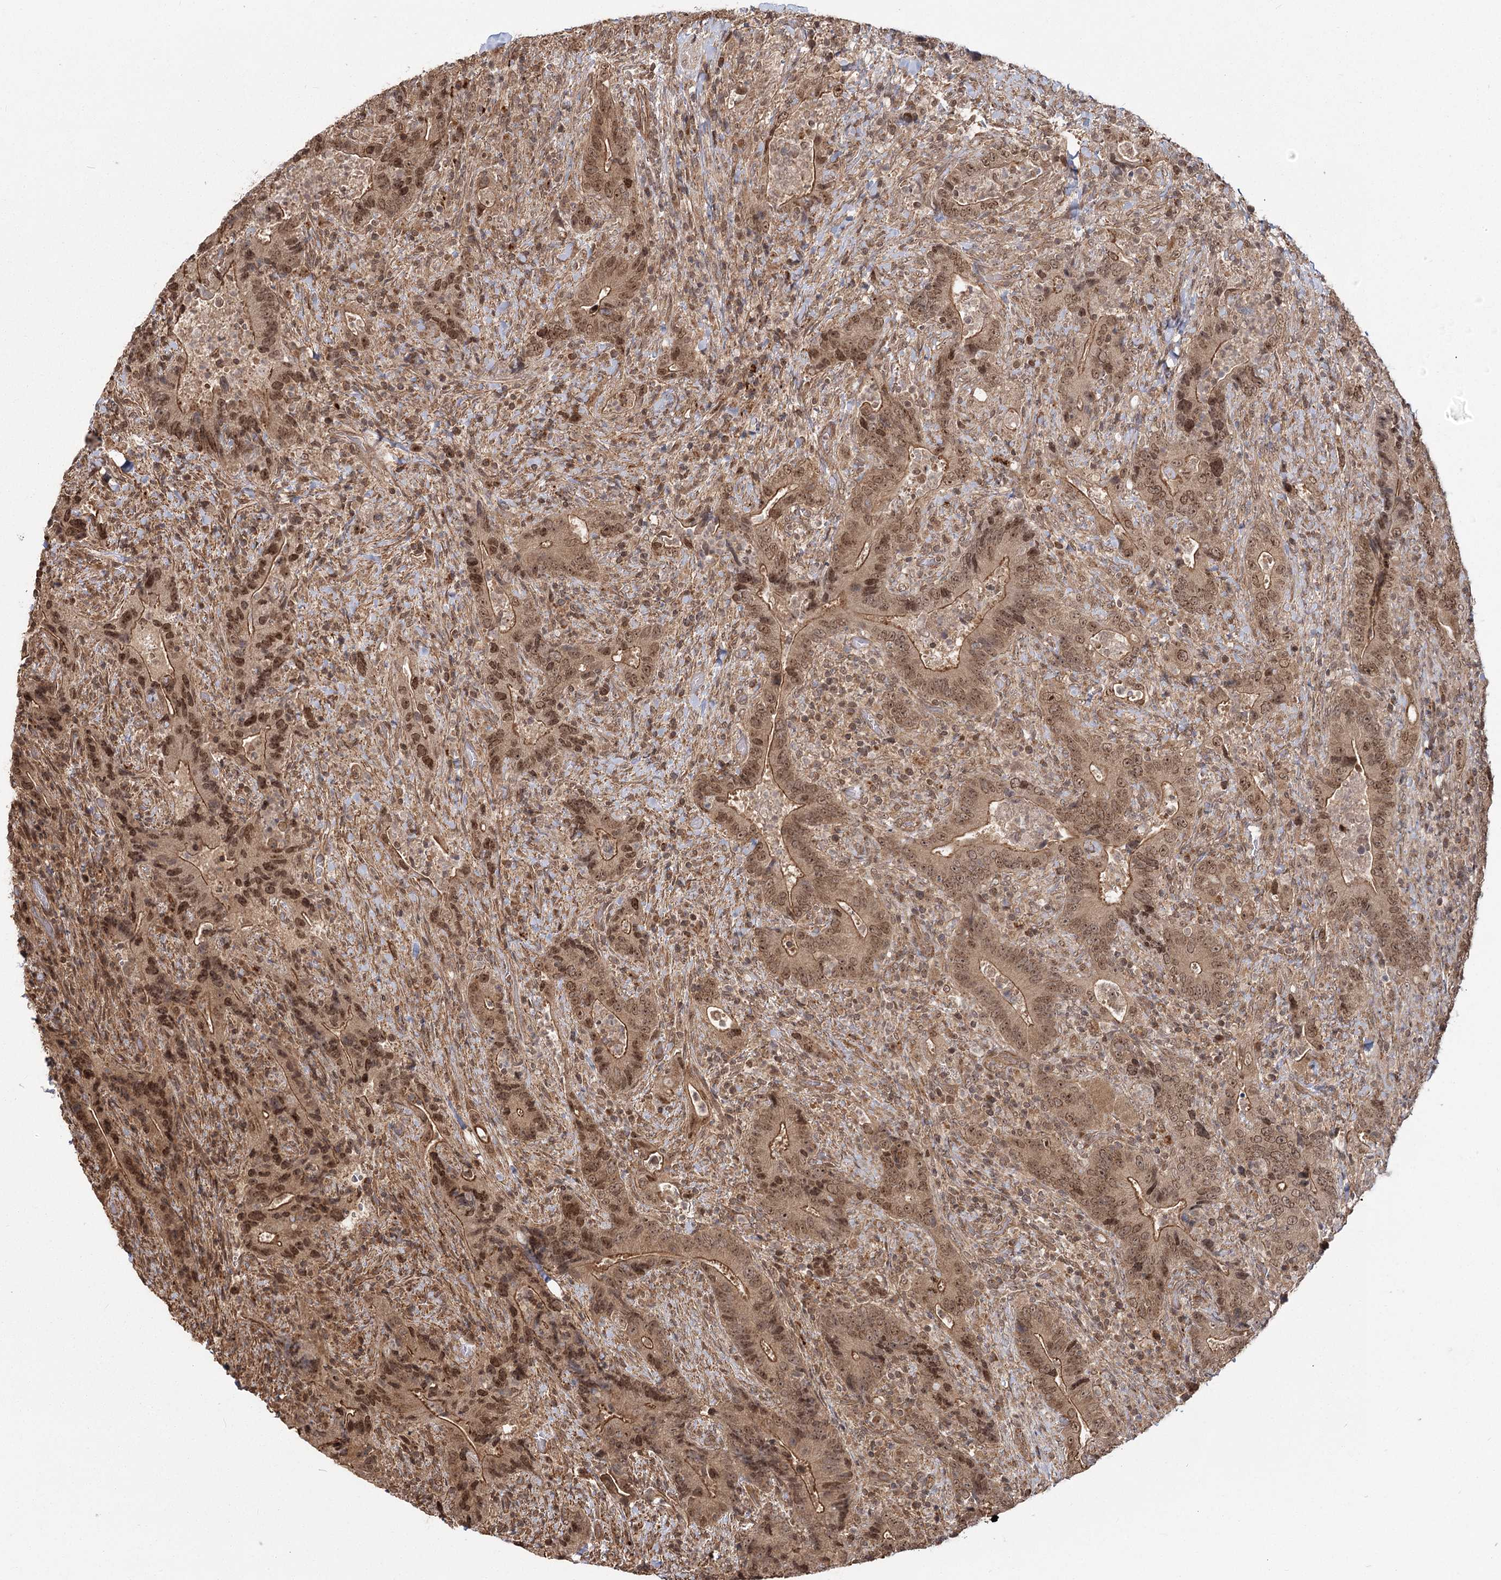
{"staining": {"intensity": "moderate", "quantity": ">75%", "location": "cytoplasmic/membranous,nuclear"}, "tissue": "colorectal cancer", "cell_type": "Tumor cells", "image_type": "cancer", "snomed": [{"axis": "morphology", "description": "Adenocarcinoma, NOS"}, {"axis": "topography", "description": "Colon"}], "caption": "A histopathology image of colorectal adenocarcinoma stained for a protein shows moderate cytoplasmic/membranous and nuclear brown staining in tumor cells. The staining was performed using DAB to visualize the protein expression in brown, while the nuclei were stained in blue with hematoxylin (Magnification: 20x).", "gene": "R3HDM2", "patient": {"sex": "female", "age": 75}}